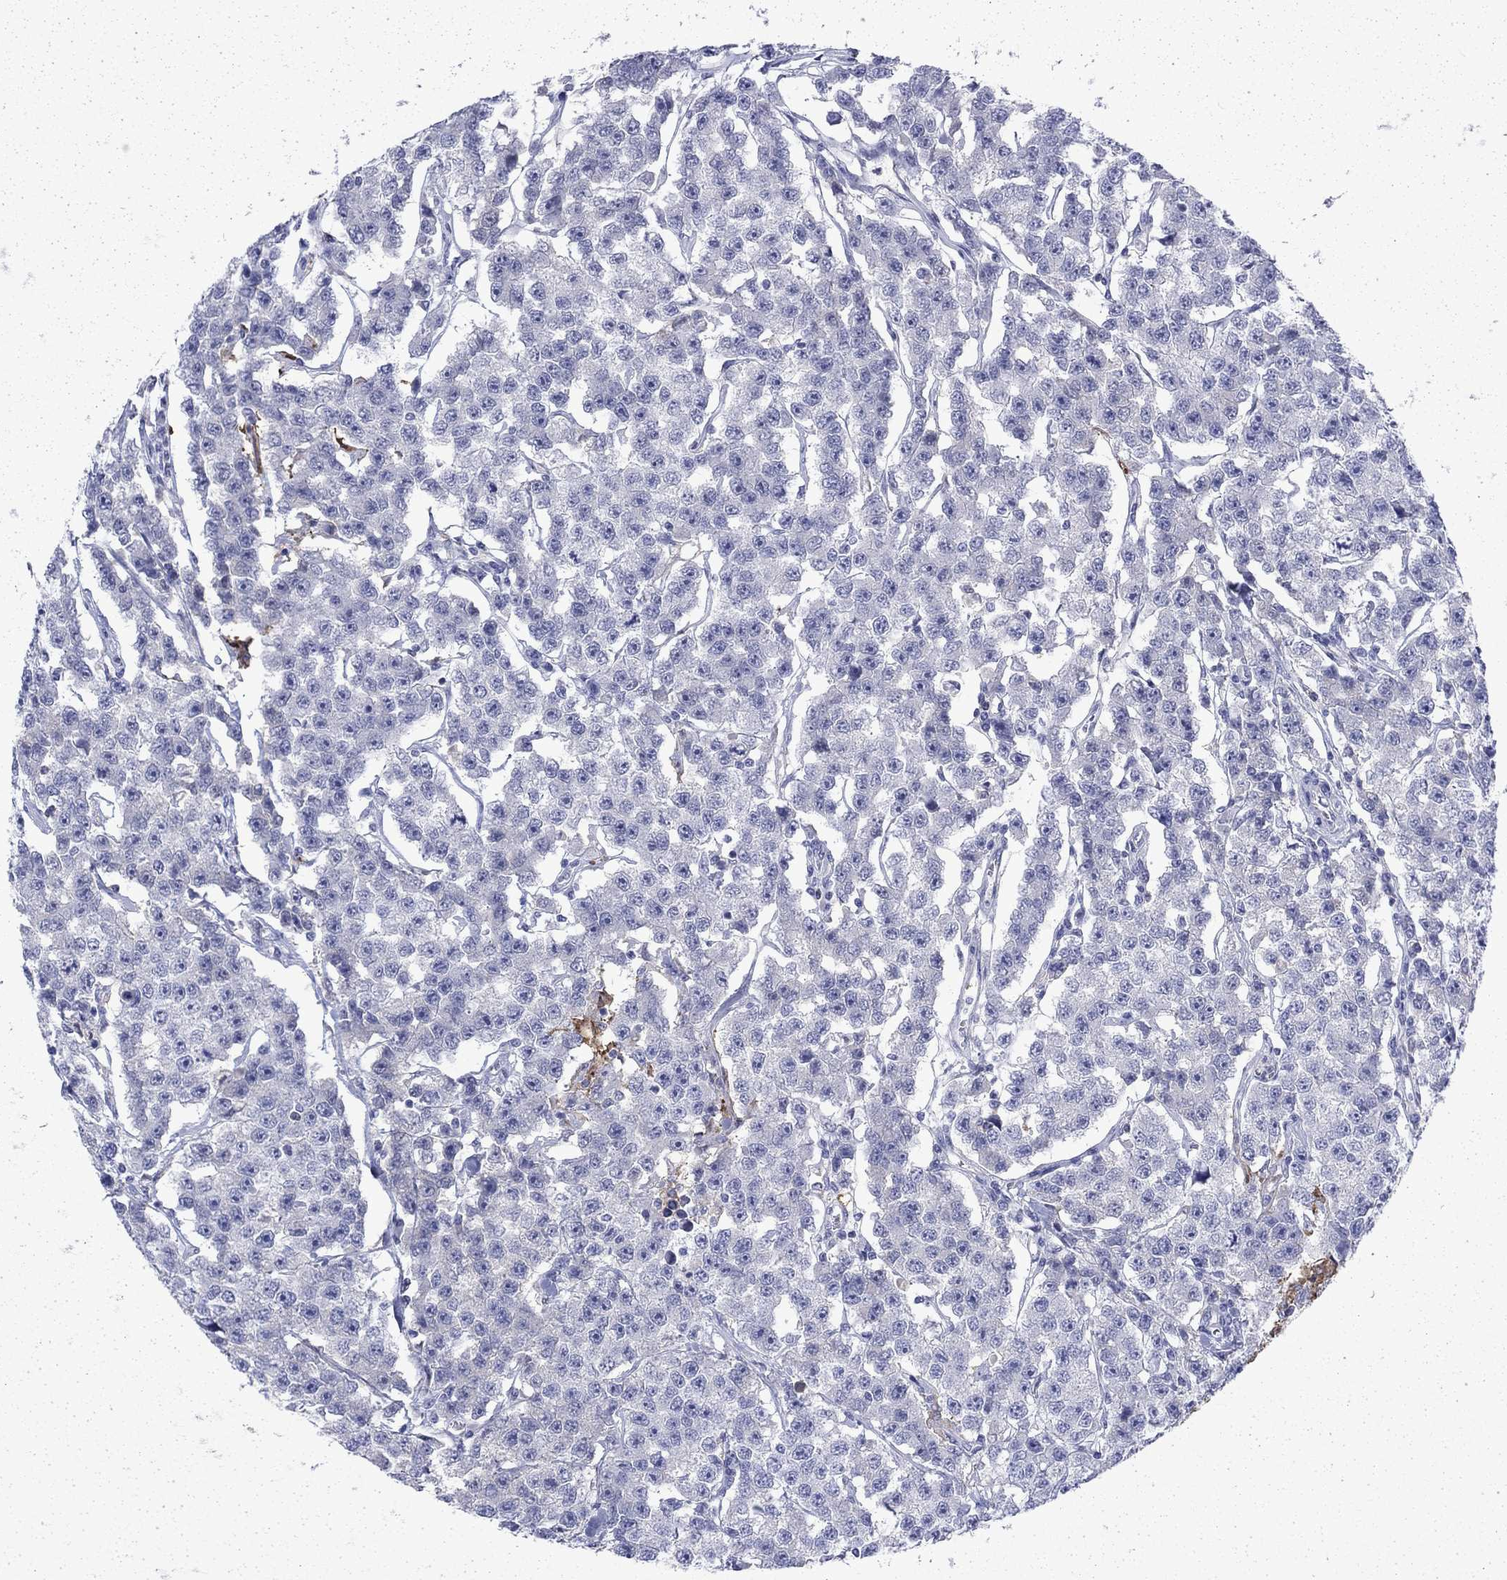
{"staining": {"intensity": "negative", "quantity": "none", "location": "none"}, "tissue": "testis cancer", "cell_type": "Tumor cells", "image_type": "cancer", "snomed": [{"axis": "morphology", "description": "Seminoma, NOS"}, {"axis": "topography", "description": "Testis"}], "caption": "DAB immunohistochemical staining of human testis cancer demonstrates no significant expression in tumor cells.", "gene": "ENPP6", "patient": {"sex": "male", "age": 59}}